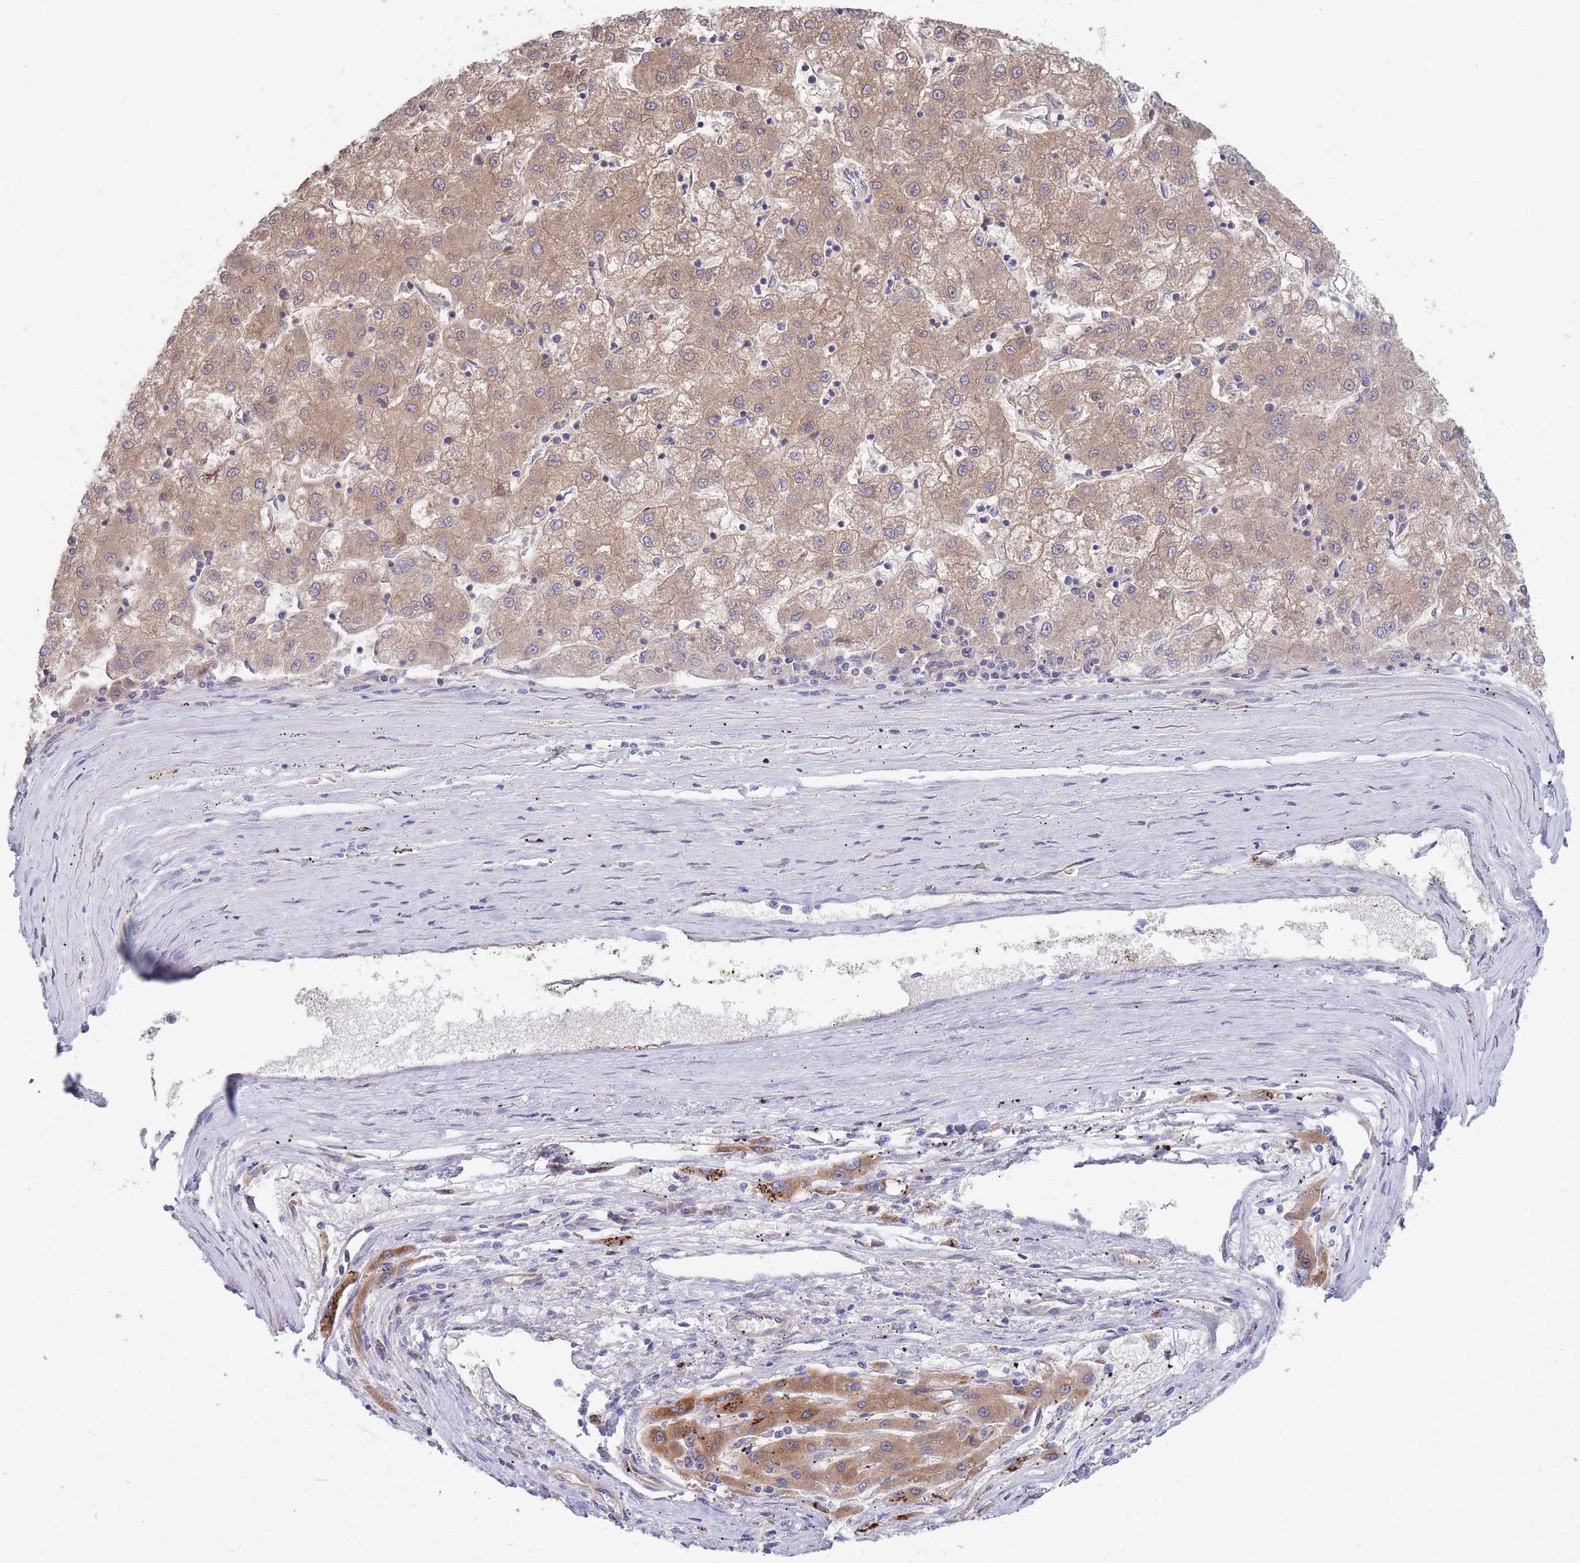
{"staining": {"intensity": "moderate", "quantity": ">75%", "location": "cytoplasmic/membranous"}, "tissue": "liver cancer", "cell_type": "Tumor cells", "image_type": "cancer", "snomed": [{"axis": "morphology", "description": "Carcinoma, Hepatocellular, NOS"}, {"axis": "topography", "description": "Liver"}], "caption": "Immunohistochemistry histopathology image of neoplastic tissue: human hepatocellular carcinoma (liver) stained using immunohistochemistry displays medium levels of moderate protein expression localized specifically in the cytoplasmic/membranous of tumor cells, appearing as a cytoplasmic/membranous brown color.", "gene": "NUB1", "patient": {"sex": "male", "age": 72}}